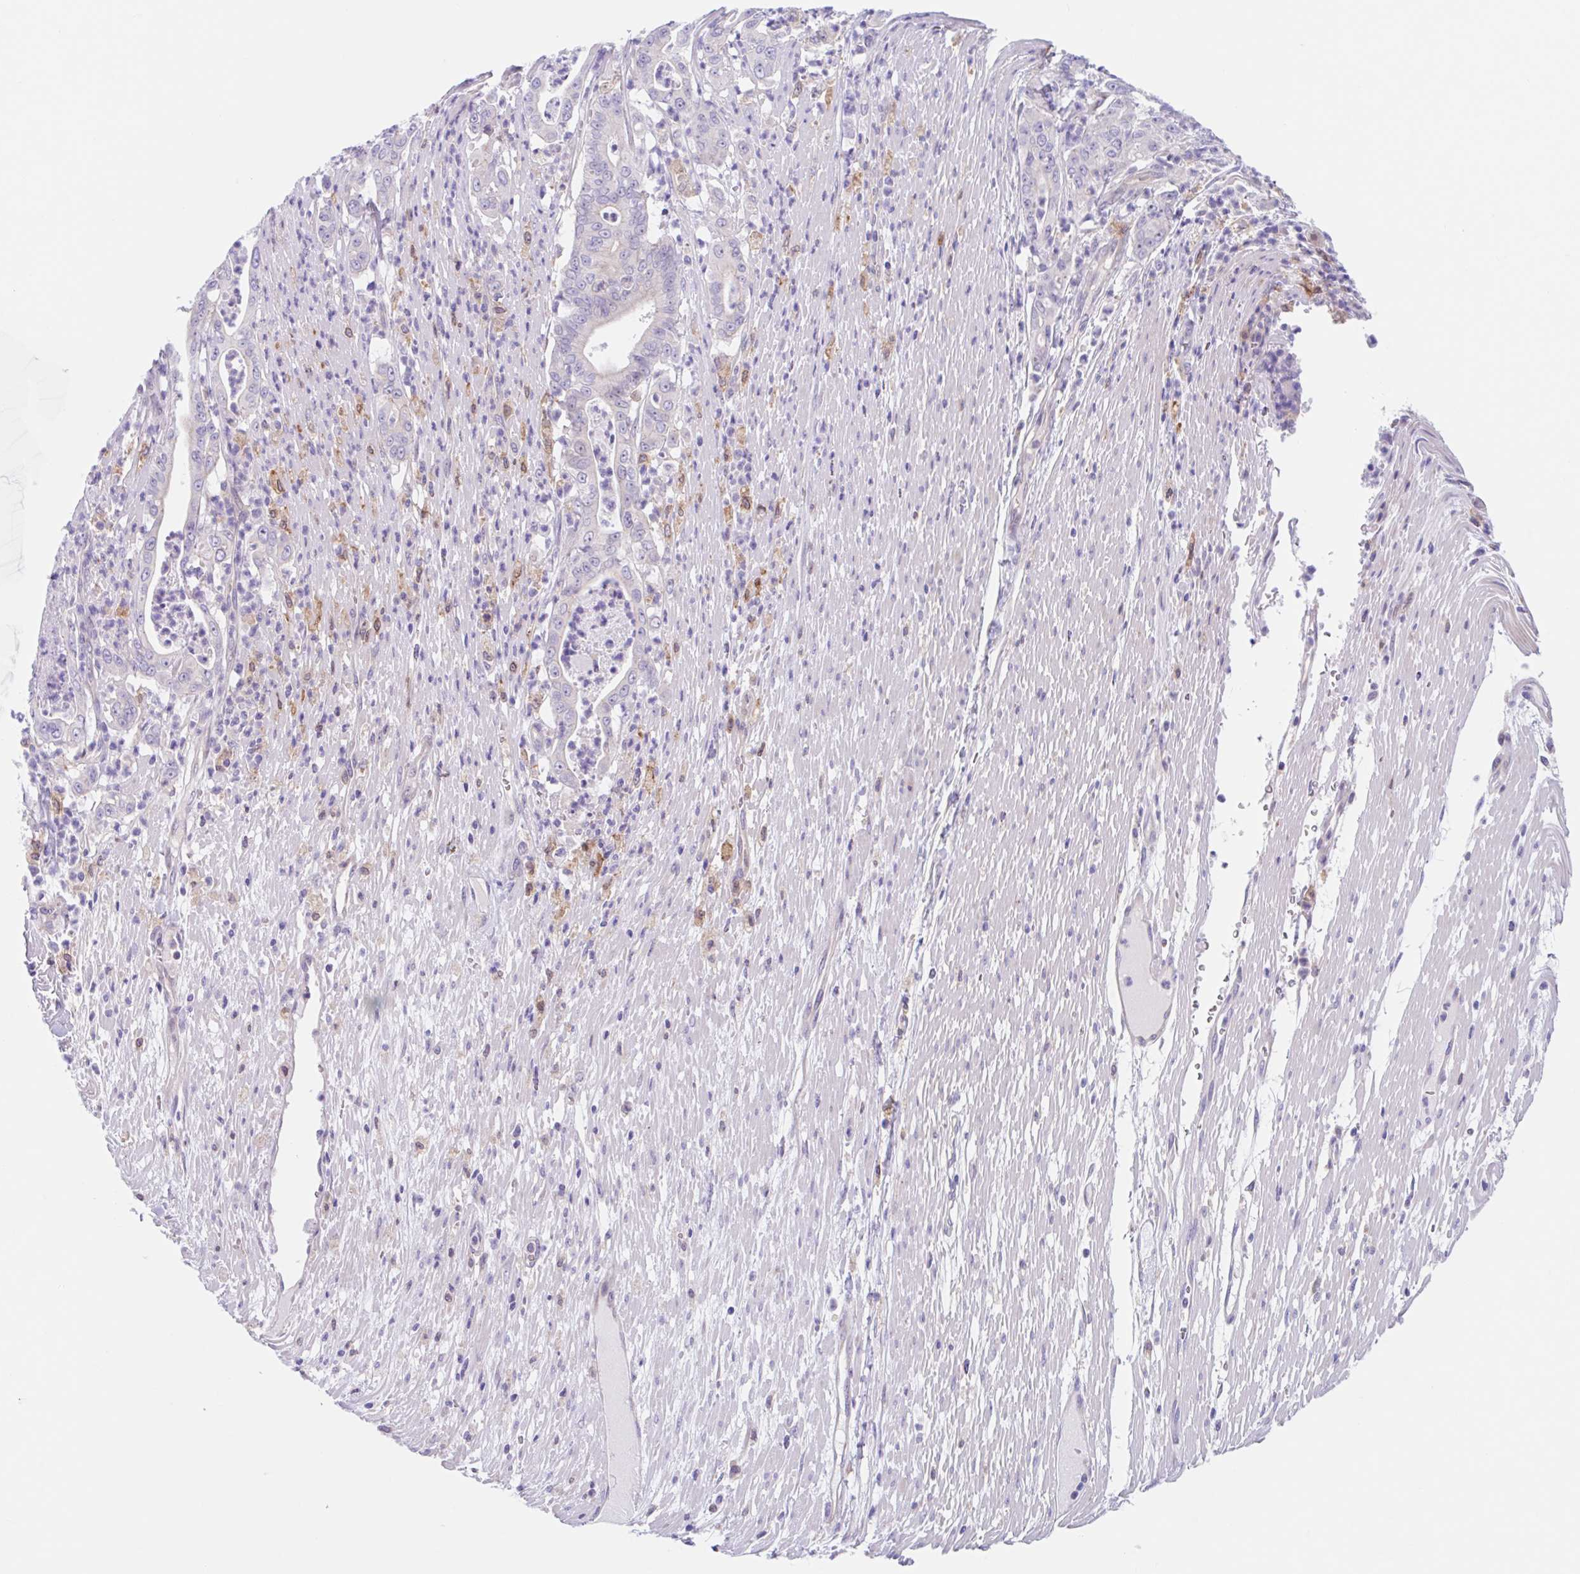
{"staining": {"intensity": "negative", "quantity": "none", "location": "none"}, "tissue": "pancreatic cancer", "cell_type": "Tumor cells", "image_type": "cancer", "snomed": [{"axis": "morphology", "description": "Adenocarcinoma, NOS"}, {"axis": "topography", "description": "Pancreas"}], "caption": "An immunohistochemistry (IHC) photomicrograph of adenocarcinoma (pancreatic) is shown. There is no staining in tumor cells of adenocarcinoma (pancreatic).", "gene": "TMEM86A", "patient": {"sex": "male", "age": 71}}